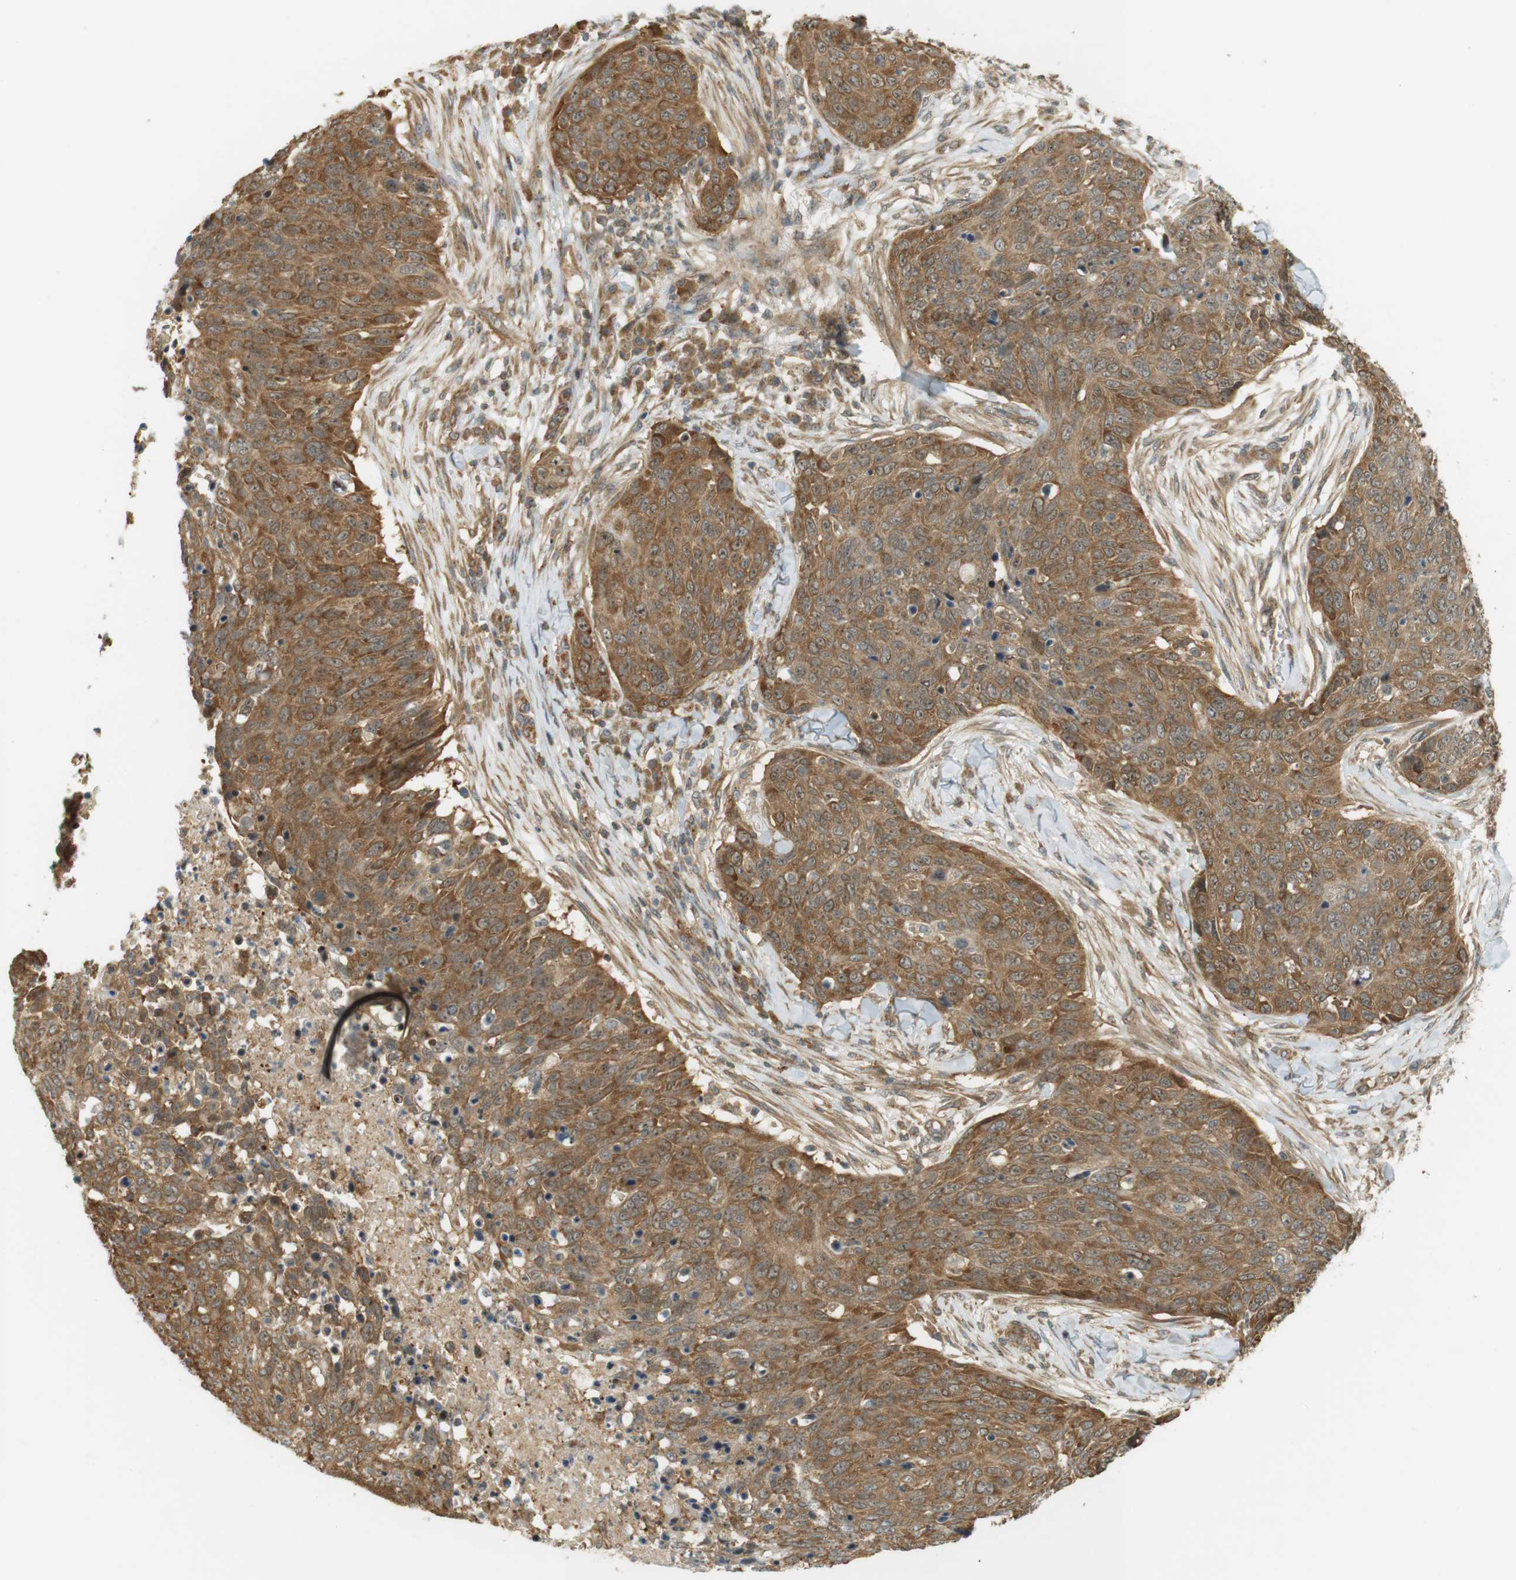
{"staining": {"intensity": "moderate", "quantity": ">75%", "location": "cytoplasmic/membranous,nuclear"}, "tissue": "skin cancer", "cell_type": "Tumor cells", "image_type": "cancer", "snomed": [{"axis": "morphology", "description": "Squamous cell carcinoma in situ, NOS"}, {"axis": "morphology", "description": "Squamous cell carcinoma, NOS"}, {"axis": "topography", "description": "Skin"}], "caption": "IHC (DAB (3,3'-diaminobenzidine)) staining of skin cancer reveals moderate cytoplasmic/membranous and nuclear protein expression in about >75% of tumor cells.", "gene": "PA2G4", "patient": {"sex": "male", "age": 93}}